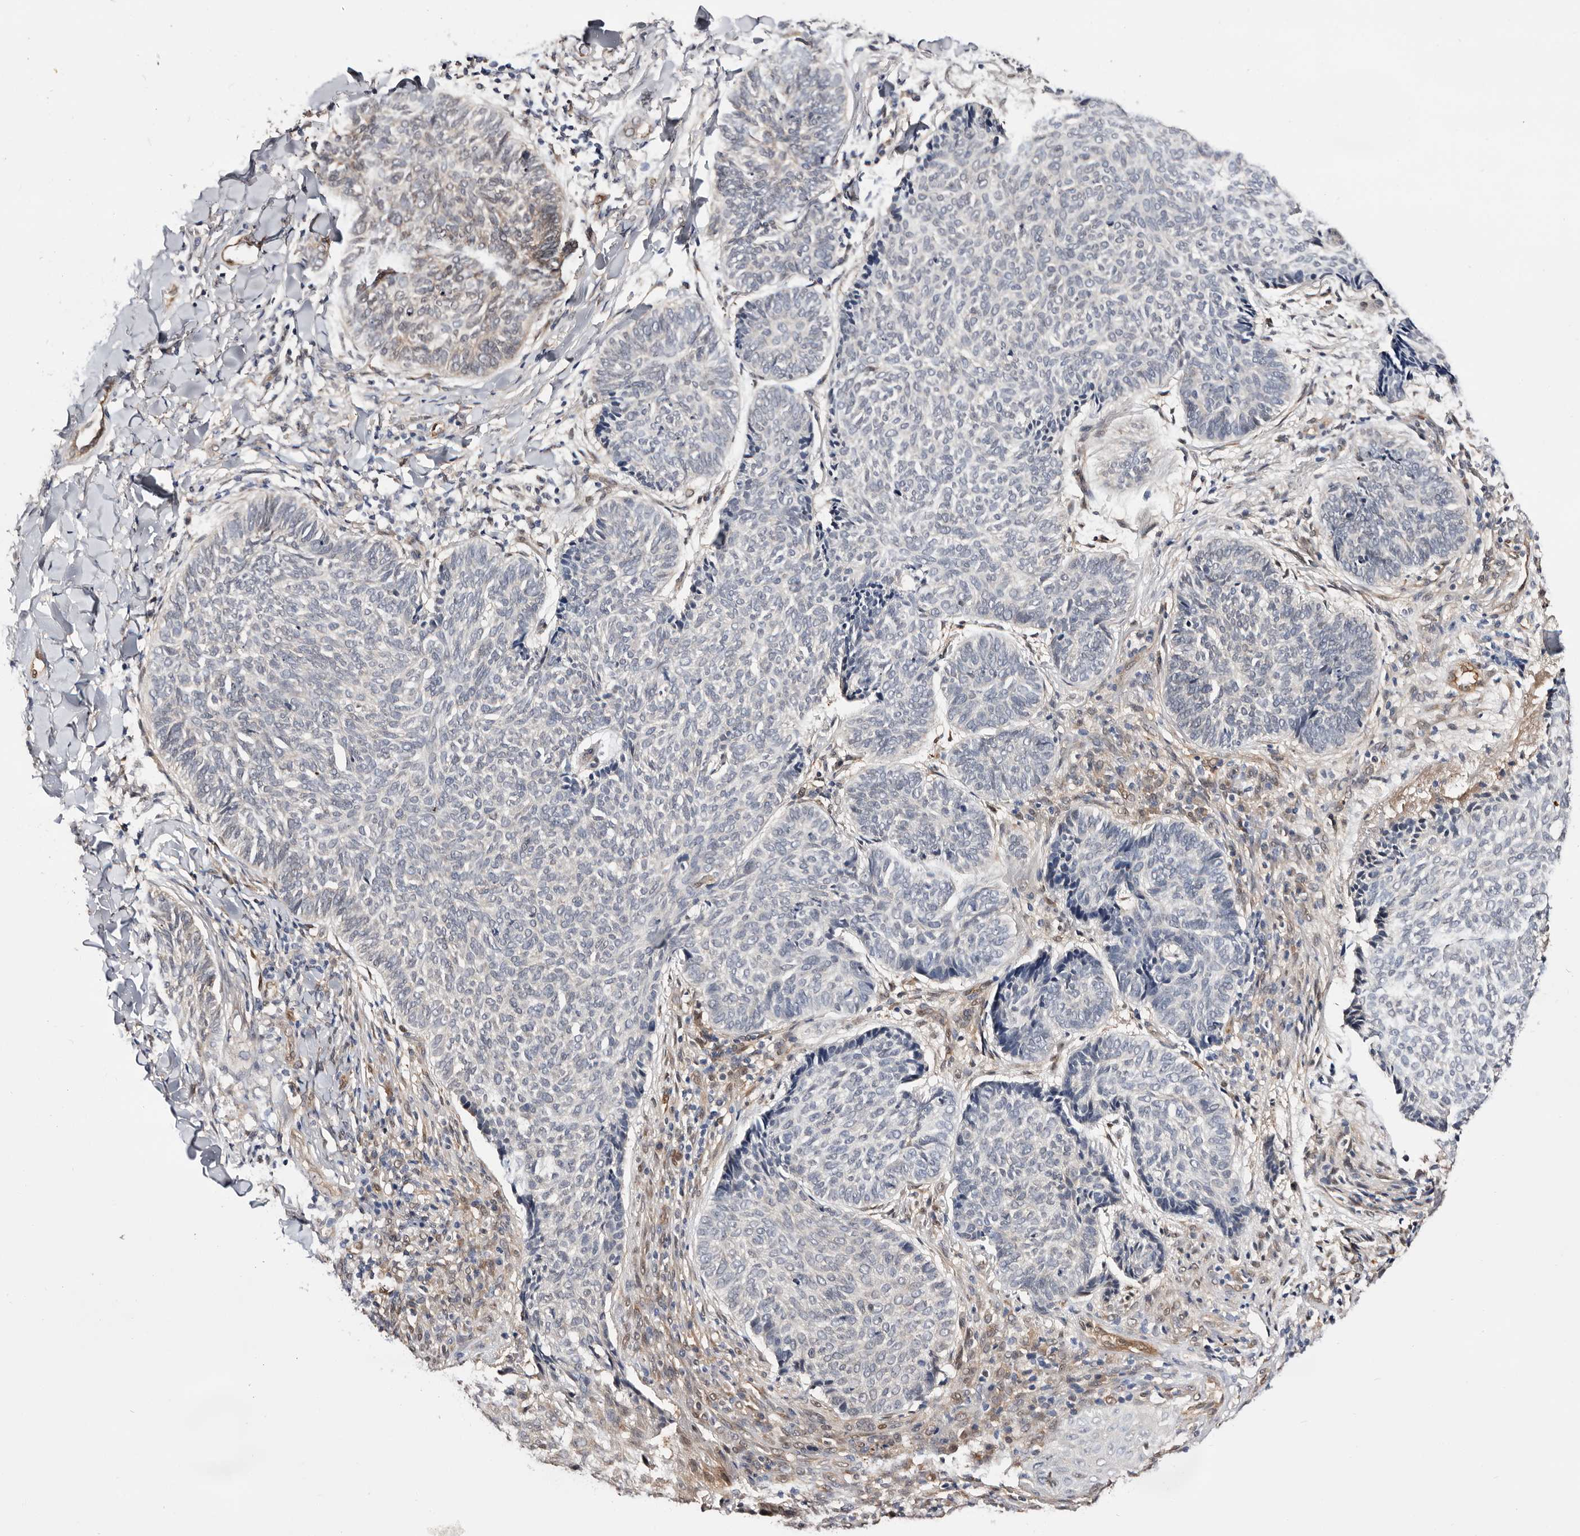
{"staining": {"intensity": "negative", "quantity": "none", "location": "none"}, "tissue": "skin cancer", "cell_type": "Tumor cells", "image_type": "cancer", "snomed": [{"axis": "morphology", "description": "Normal tissue, NOS"}, {"axis": "morphology", "description": "Basal cell carcinoma"}, {"axis": "topography", "description": "Skin"}], "caption": "This micrograph is of skin cancer stained with immunohistochemistry (IHC) to label a protein in brown with the nuclei are counter-stained blue. There is no staining in tumor cells.", "gene": "TP53I3", "patient": {"sex": "male", "age": 50}}